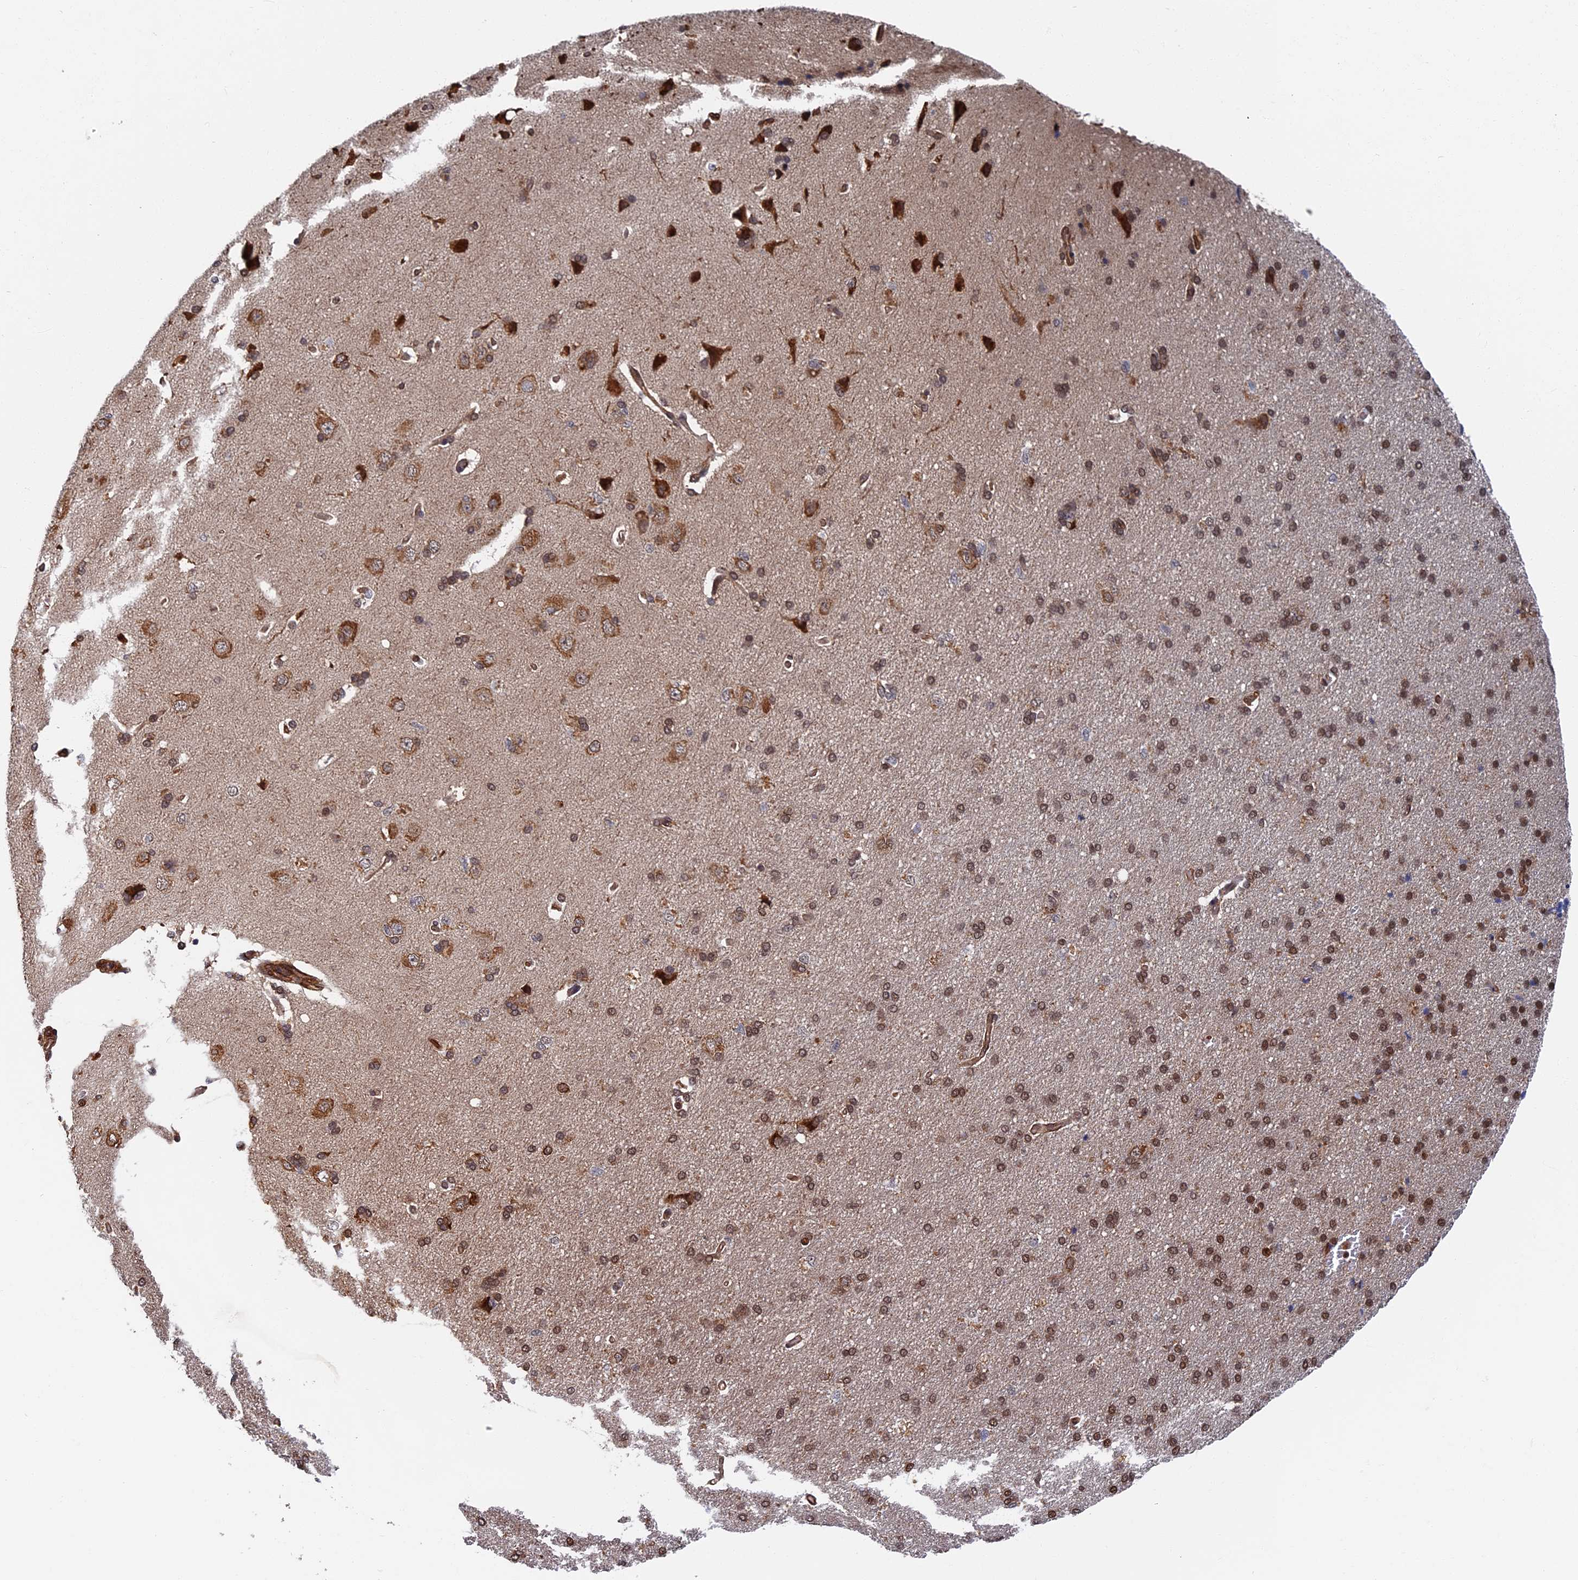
{"staining": {"intensity": "moderate", "quantity": ">75%", "location": "cytoplasmic/membranous"}, "tissue": "cerebral cortex", "cell_type": "Endothelial cells", "image_type": "normal", "snomed": [{"axis": "morphology", "description": "Normal tissue, NOS"}, {"axis": "topography", "description": "Cerebral cortex"}], "caption": "Cerebral cortex stained for a protein (brown) demonstrates moderate cytoplasmic/membranous positive staining in about >75% of endothelial cells.", "gene": "CTDP1", "patient": {"sex": "male", "age": 62}}